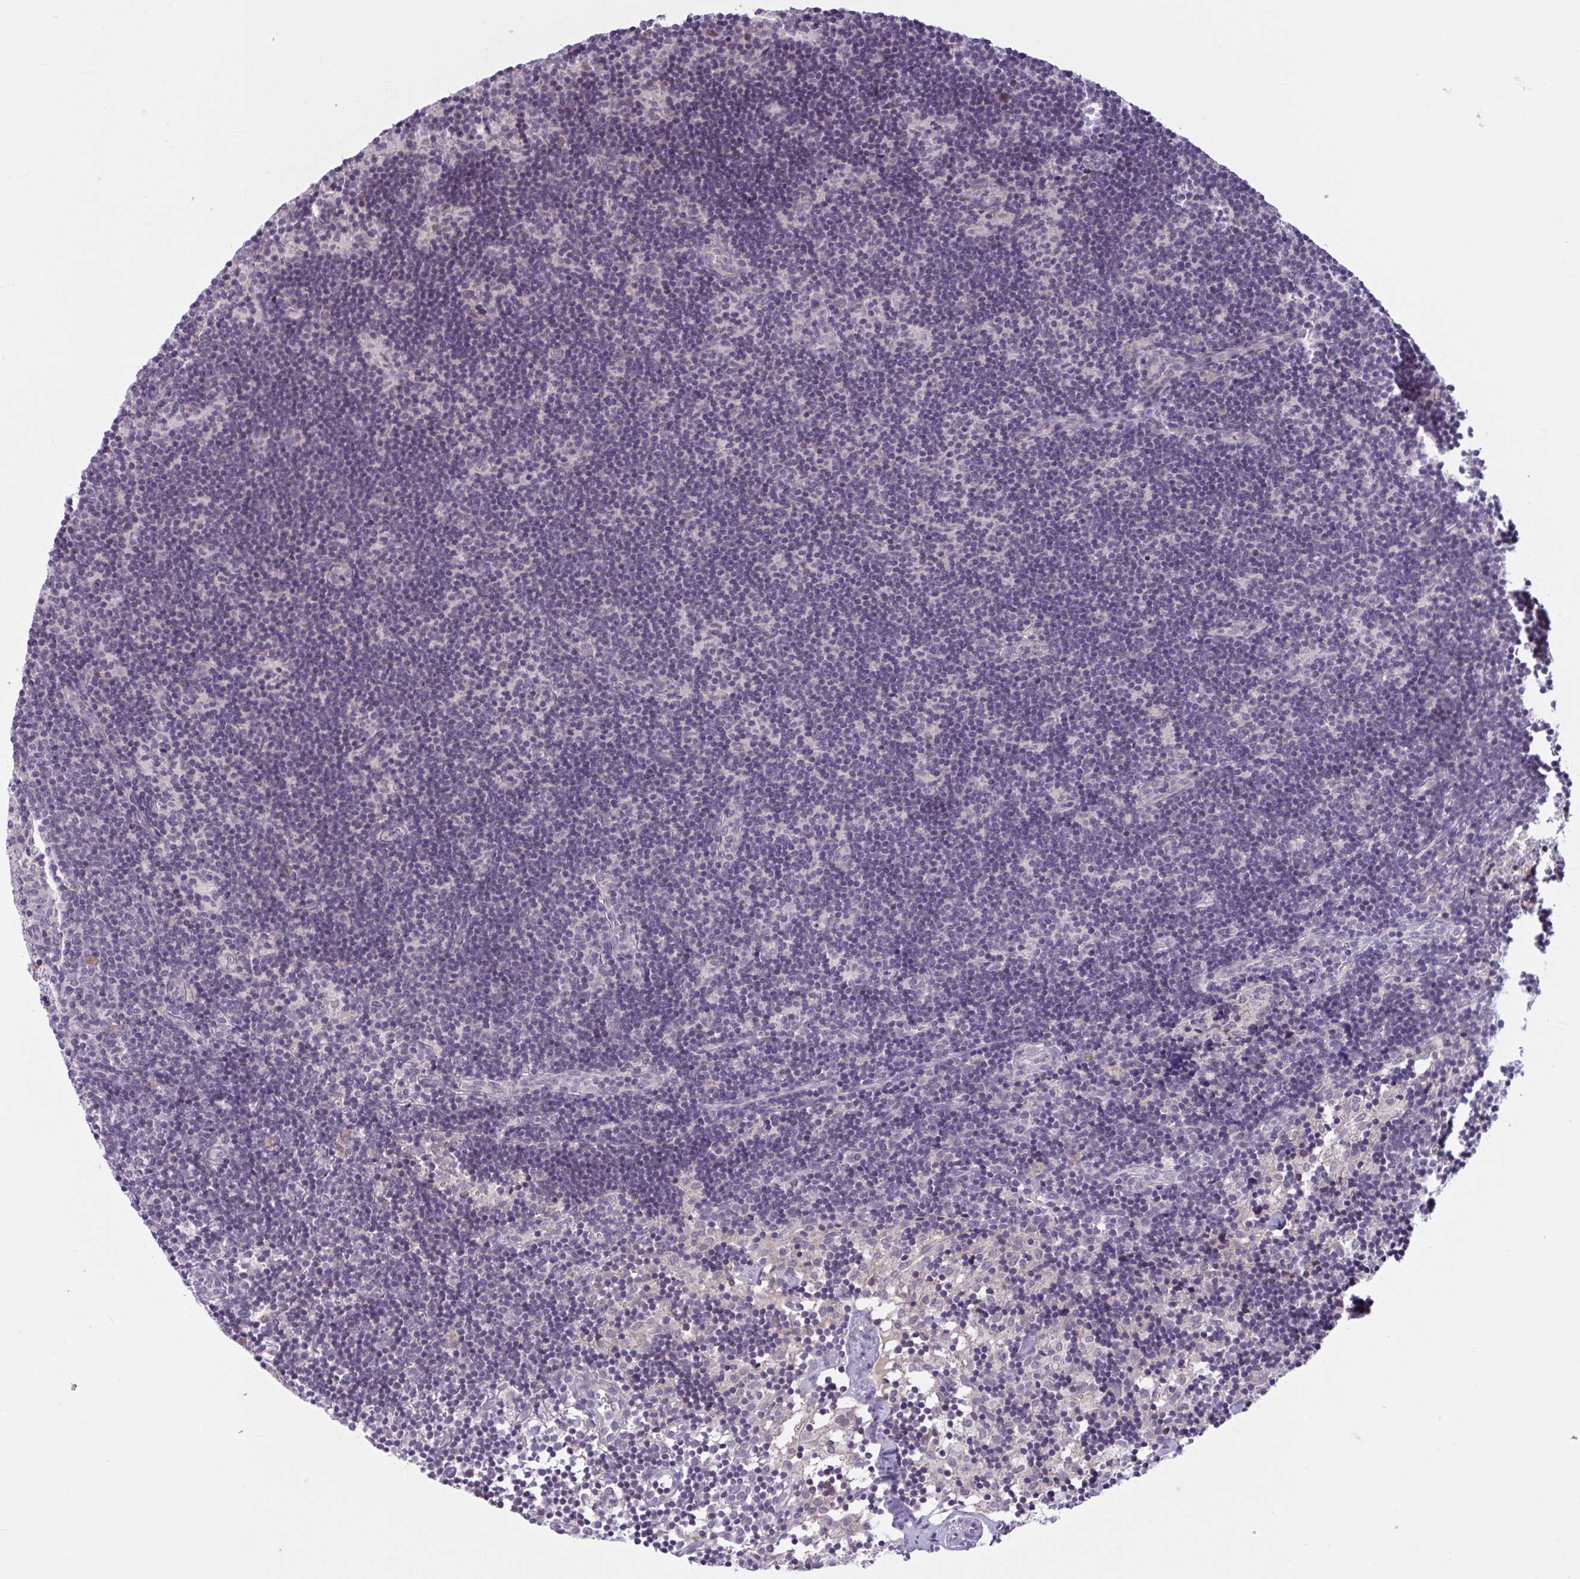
{"staining": {"intensity": "negative", "quantity": "none", "location": "none"}, "tissue": "lymph node", "cell_type": "Non-germinal center cells", "image_type": "normal", "snomed": [{"axis": "morphology", "description": "Normal tissue, NOS"}, {"axis": "topography", "description": "Lymph node"}], "caption": "Immunohistochemistry of normal human lymph node displays no positivity in non-germinal center cells.", "gene": "TTC7B", "patient": {"sex": "female", "age": 31}}